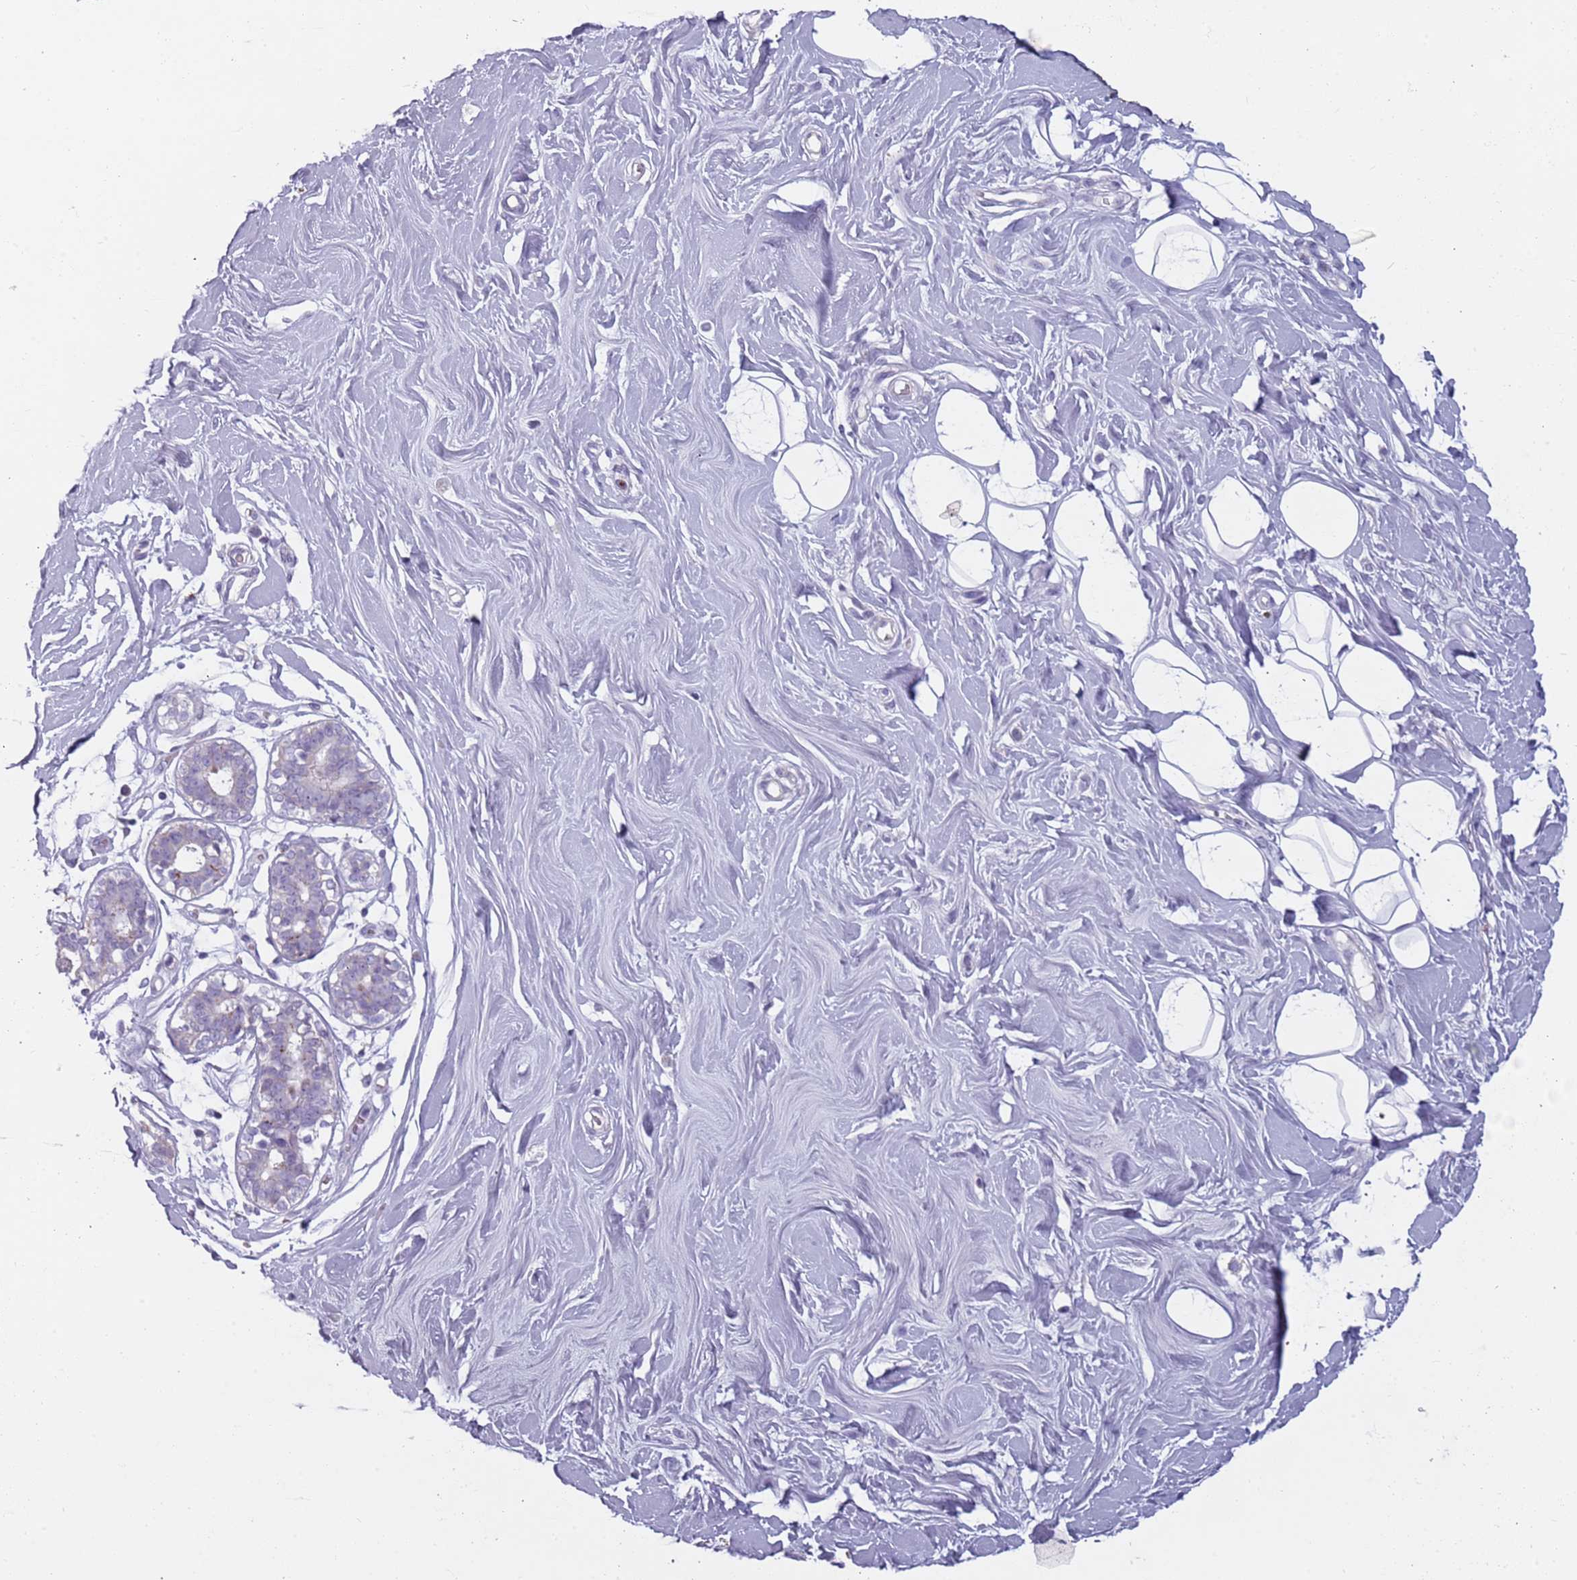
{"staining": {"intensity": "negative", "quantity": "none", "location": "none"}, "tissue": "adipose tissue", "cell_type": "Adipocytes", "image_type": "normal", "snomed": [{"axis": "morphology", "description": "Normal tissue, NOS"}, {"axis": "topography", "description": "Cartilage tissue"}, {"axis": "topography", "description": "Bronchus"}], "caption": "Image shows no protein staining in adipocytes of unremarkable adipose tissue.", "gene": "NWD2", "patient": {"sex": "male", "age": 56}}